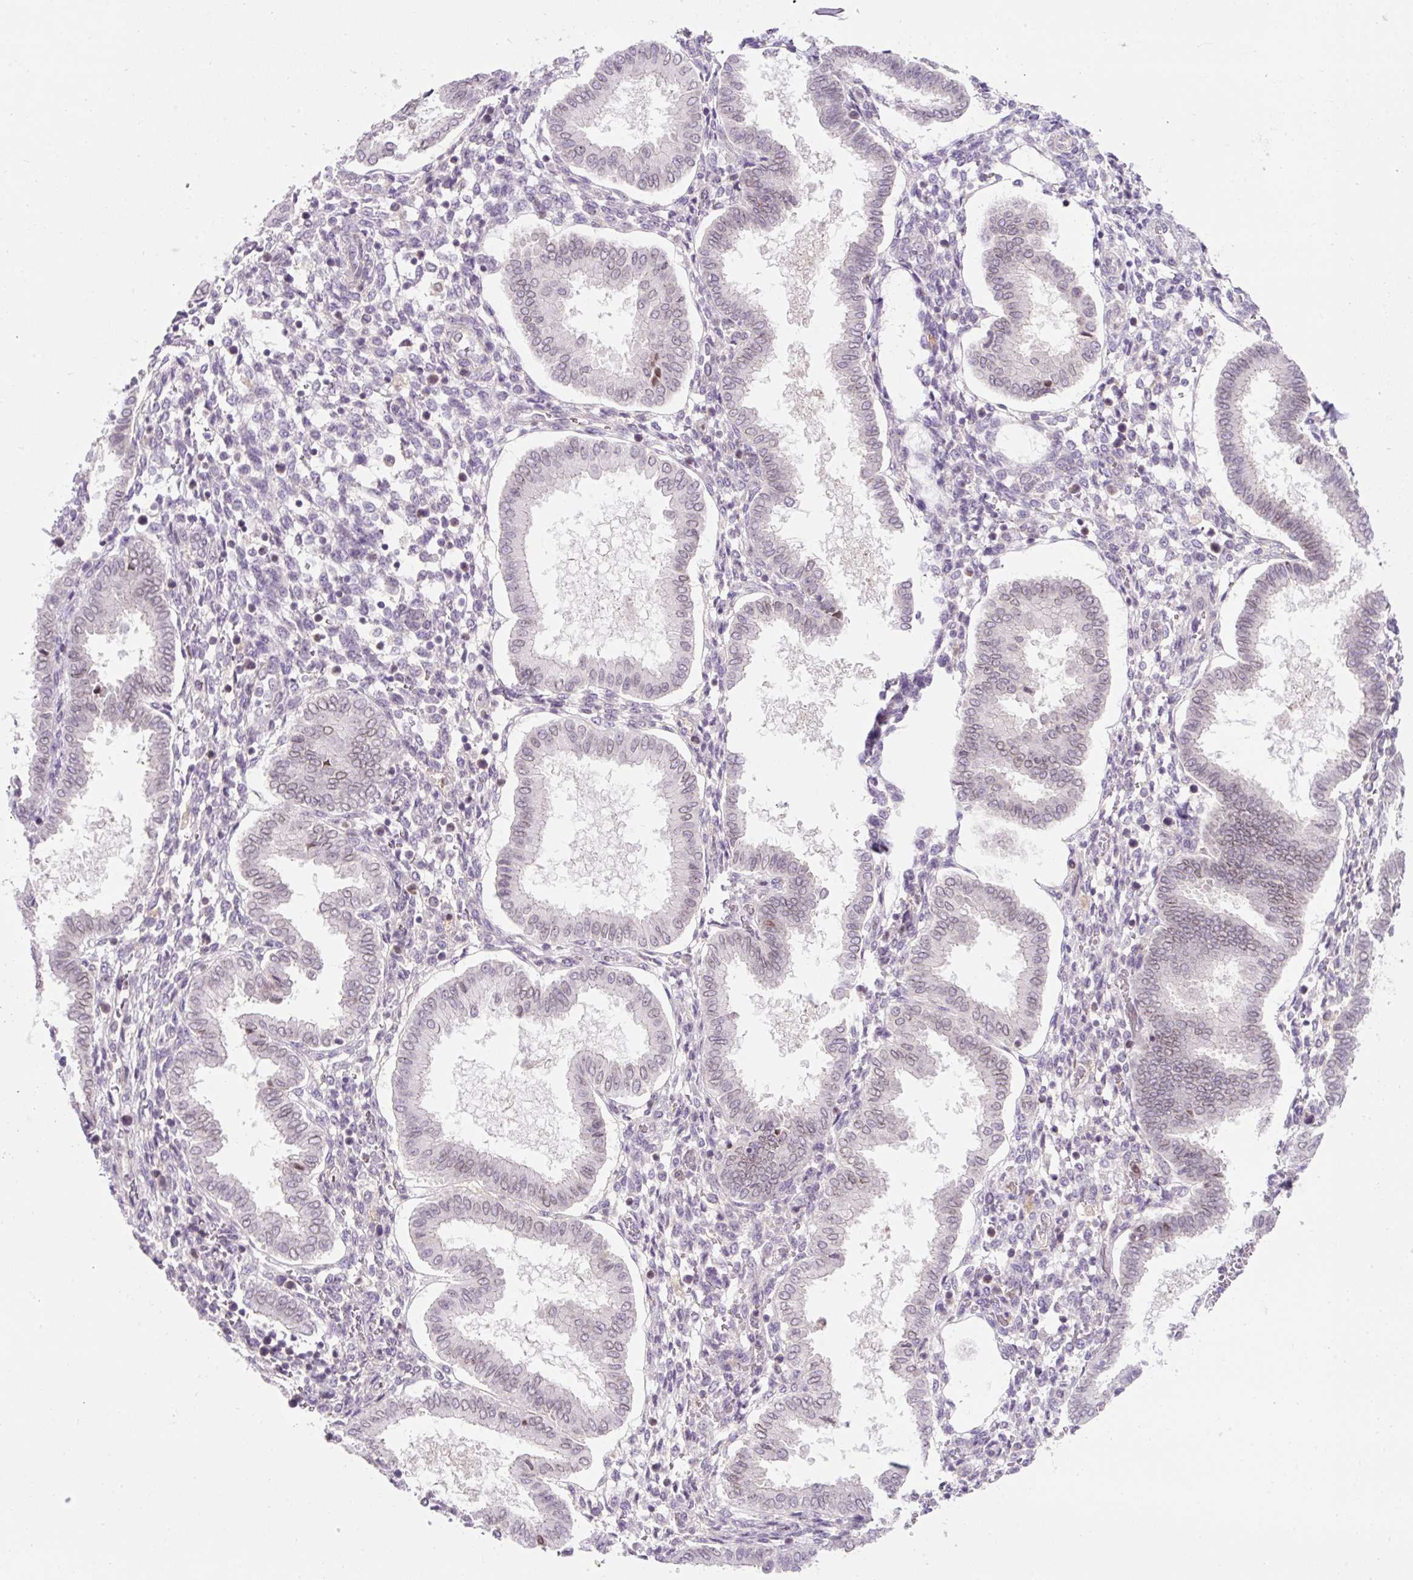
{"staining": {"intensity": "weak", "quantity": "<25%", "location": "nuclear"}, "tissue": "endometrium", "cell_type": "Cells in endometrial stroma", "image_type": "normal", "snomed": [{"axis": "morphology", "description": "Normal tissue, NOS"}, {"axis": "topography", "description": "Endometrium"}], "caption": "Protein analysis of benign endometrium demonstrates no significant staining in cells in endometrial stroma. (IHC, brightfield microscopy, high magnification).", "gene": "ZNF610", "patient": {"sex": "female", "age": 24}}